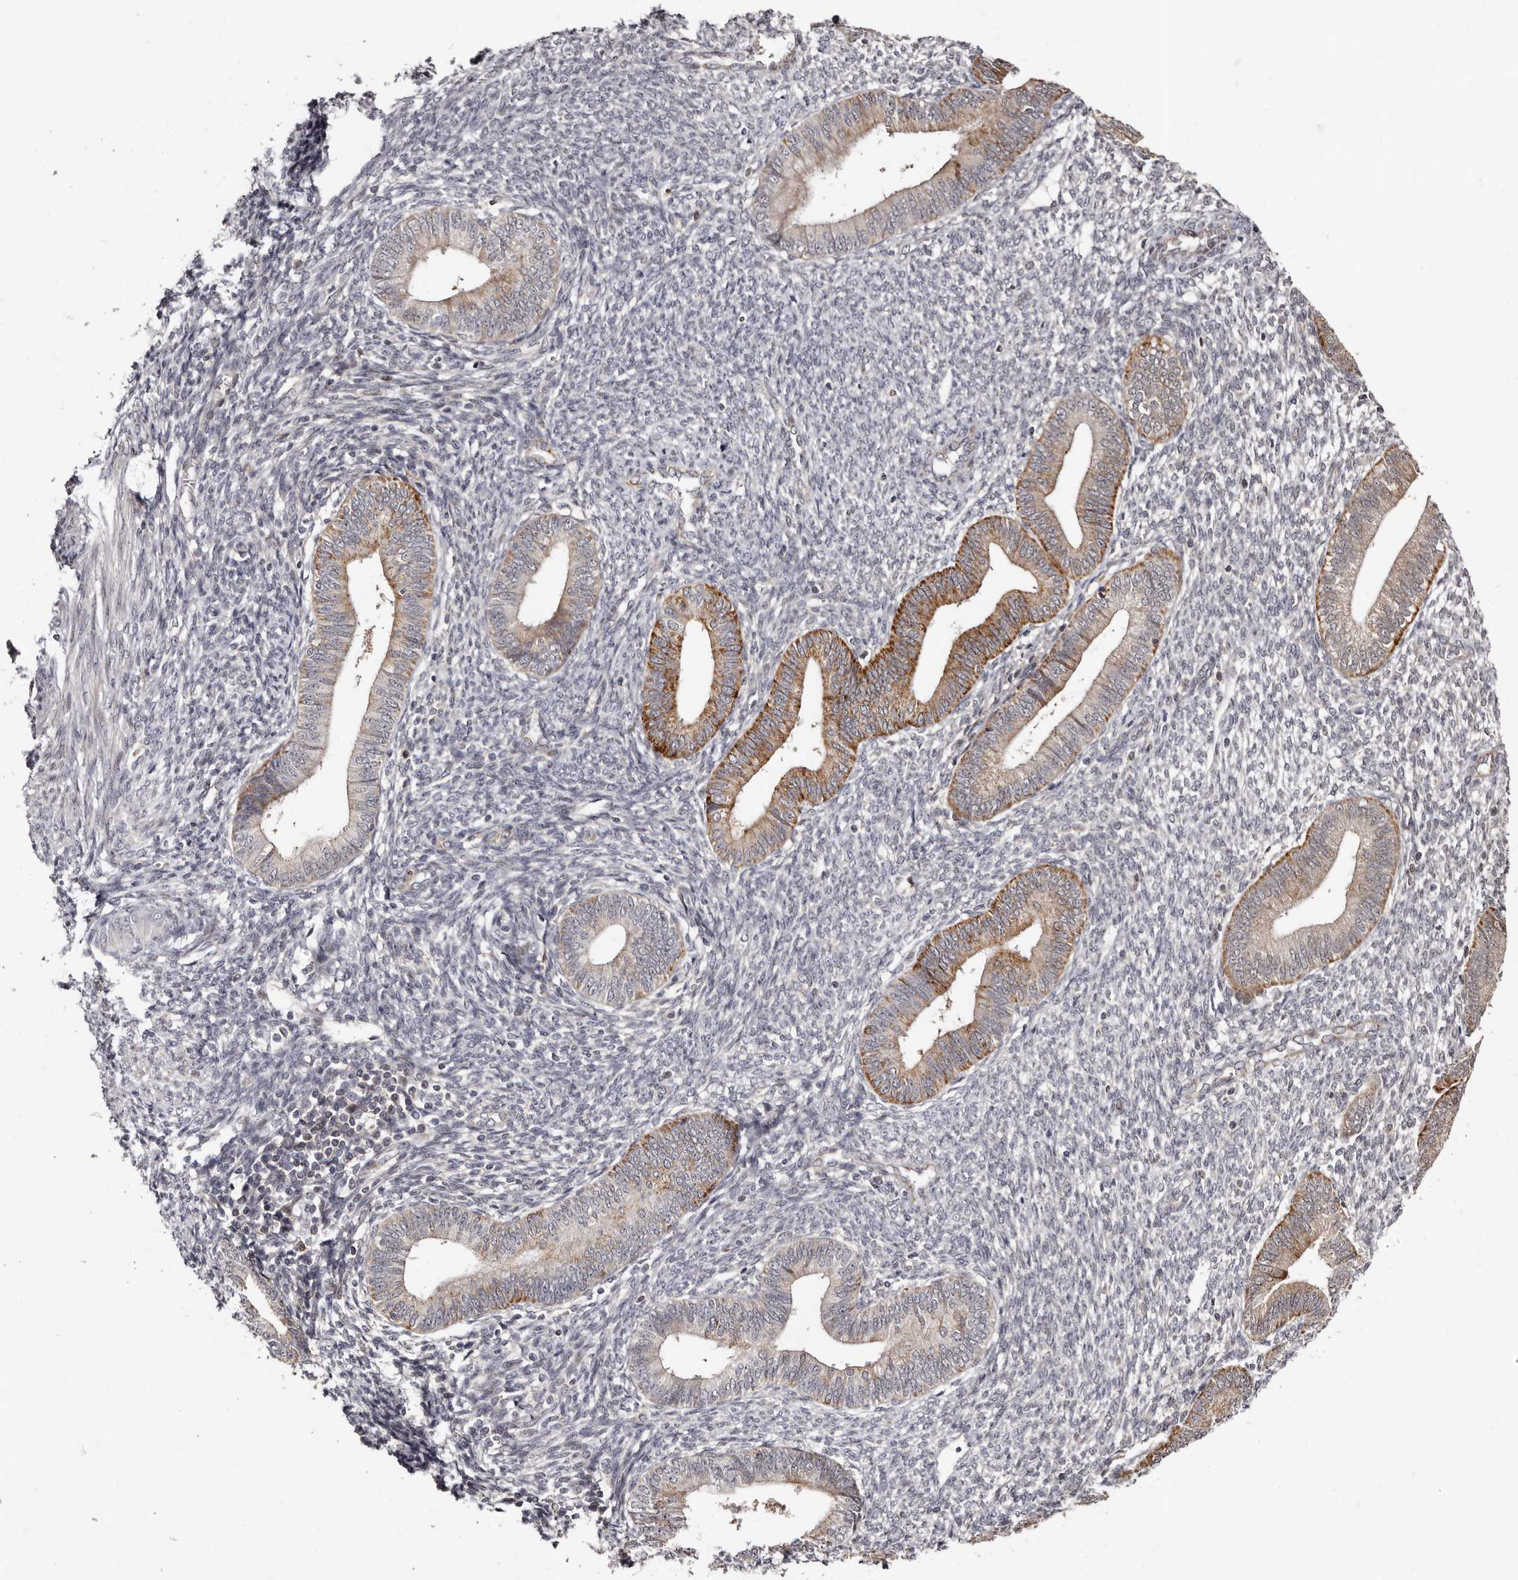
{"staining": {"intensity": "negative", "quantity": "none", "location": "none"}, "tissue": "endometrium", "cell_type": "Cells in endometrial stroma", "image_type": "normal", "snomed": [{"axis": "morphology", "description": "Normal tissue, NOS"}, {"axis": "topography", "description": "Endometrium"}], "caption": "Immunohistochemistry image of unremarkable human endometrium stained for a protein (brown), which reveals no expression in cells in endometrial stroma.", "gene": "PHF20L1", "patient": {"sex": "female", "age": 46}}